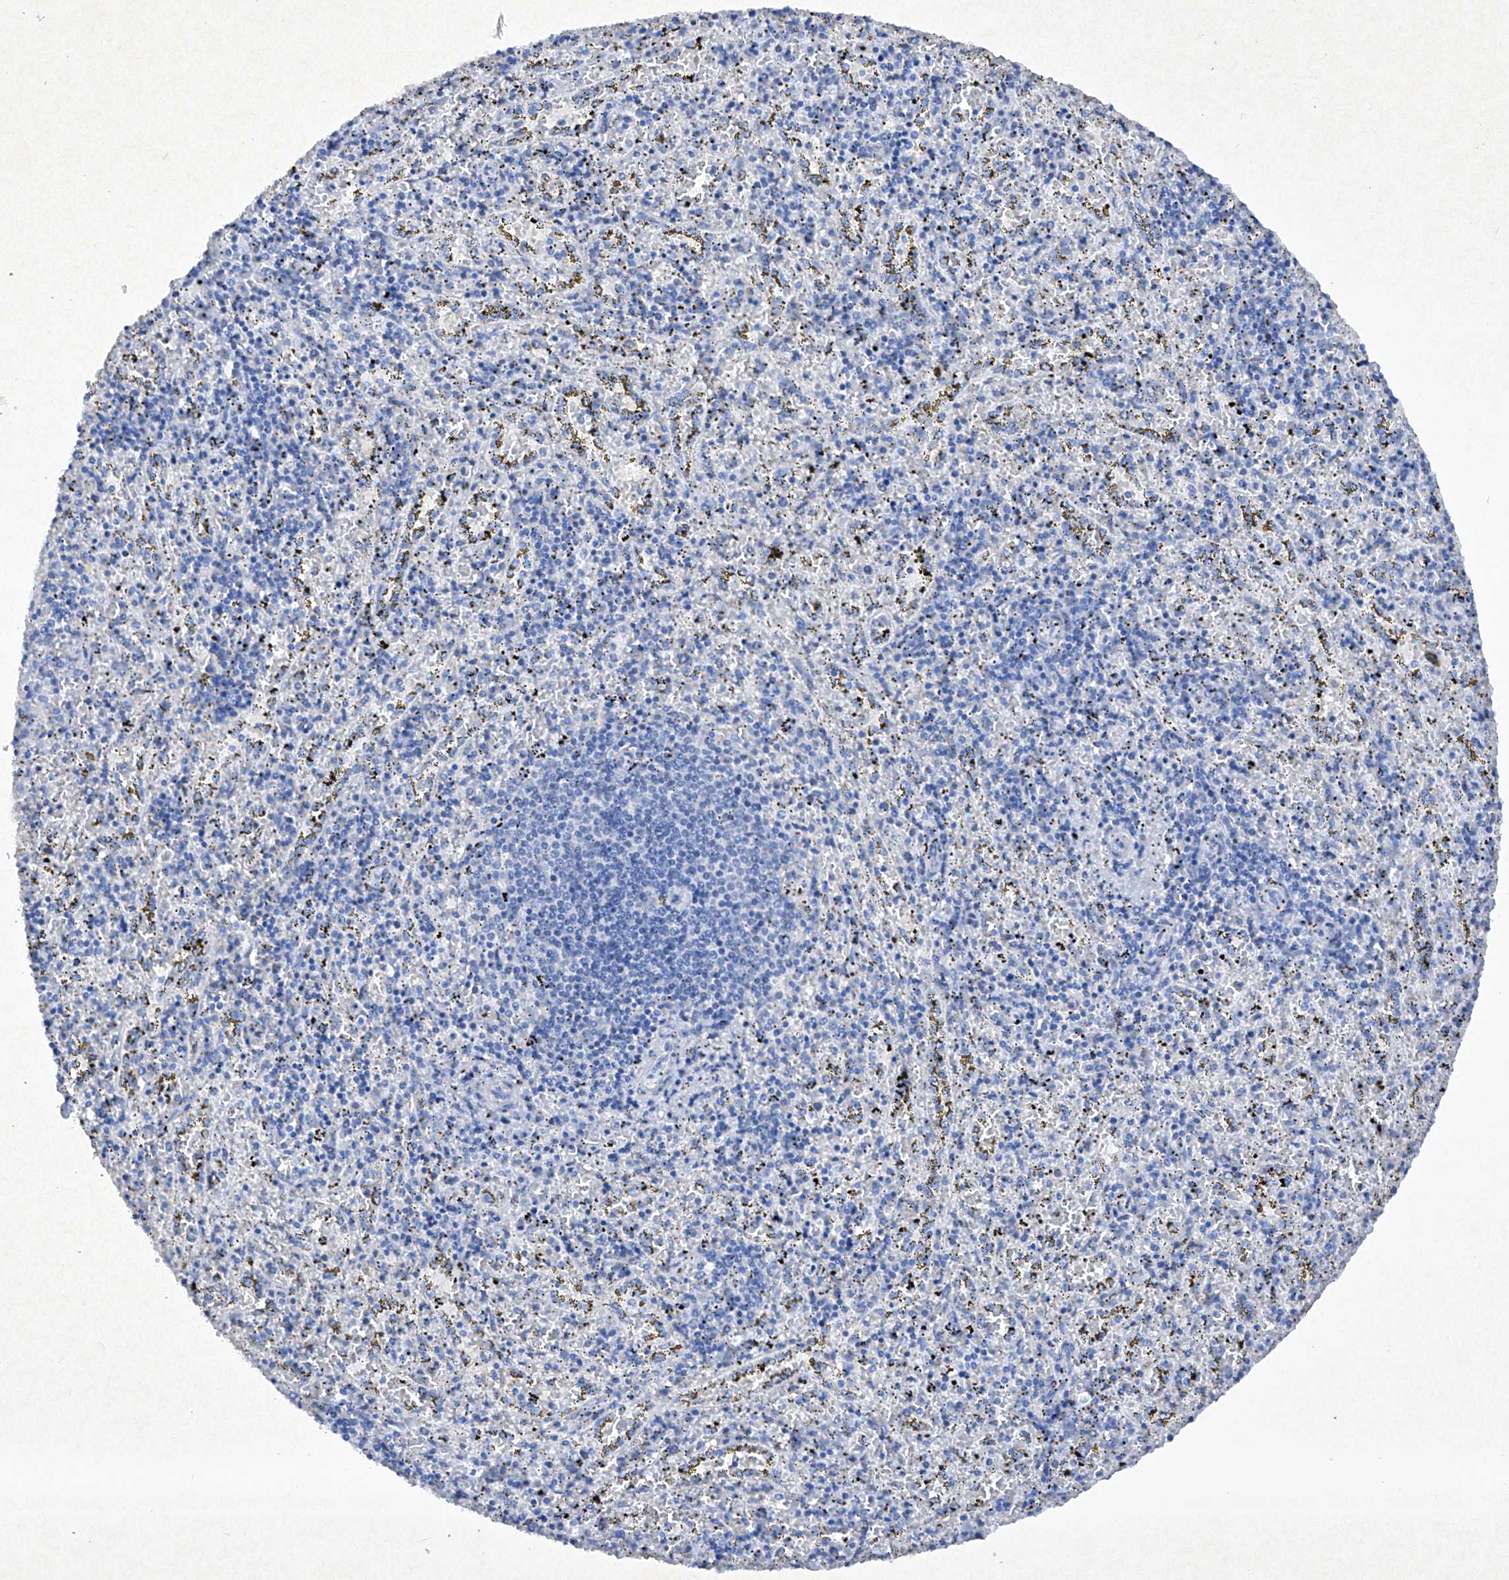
{"staining": {"intensity": "negative", "quantity": "none", "location": "none"}, "tissue": "spleen", "cell_type": "Cells in red pulp", "image_type": "normal", "snomed": [{"axis": "morphology", "description": "Normal tissue, NOS"}, {"axis": "topography", "description": "Spleen"}], "caption": "Immunohistochemistry (IHC) of unremarkable human spleen displays no positivity in cells in red pulp. (DAB (3,3'-diaminobenzidine) IHC with hematoxylin counter stain).", "gene": "BARX2", "patient": {"sex": "male", "age": 11}}